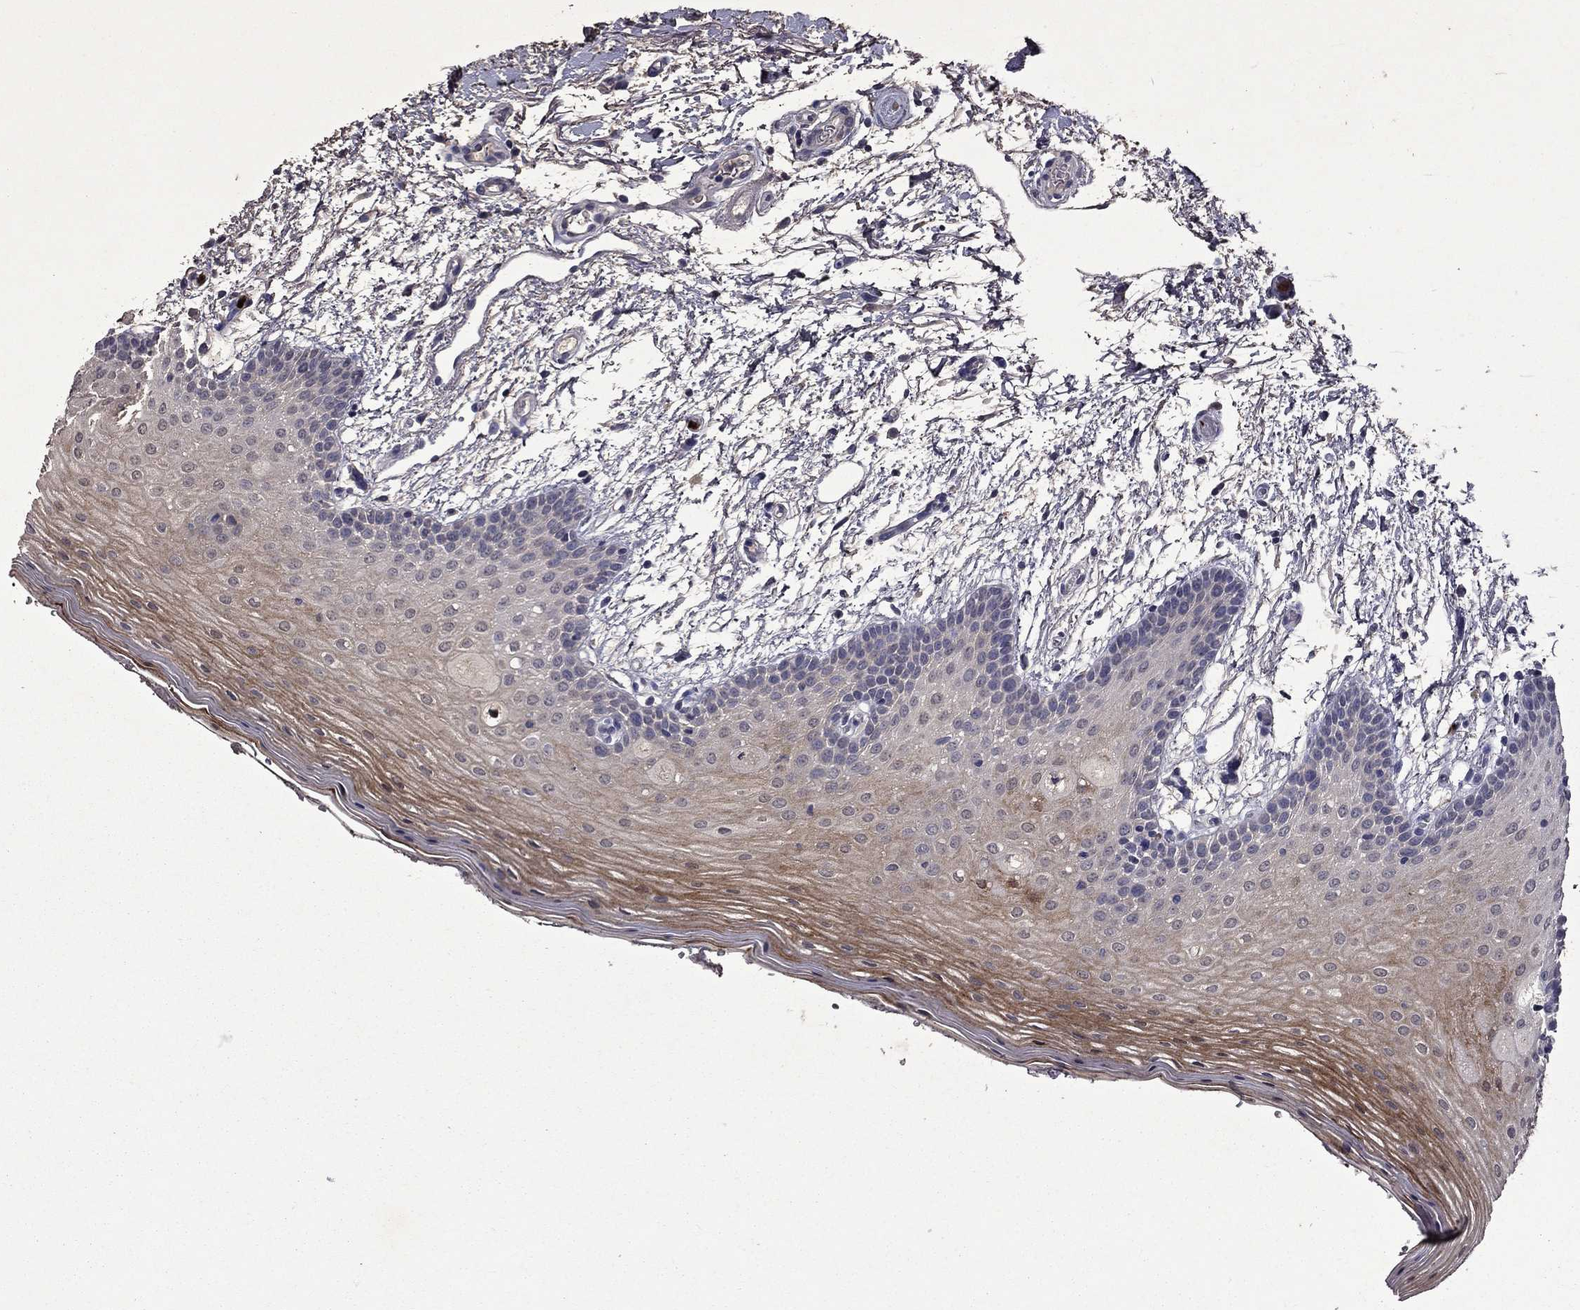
{"staining": {"intensity": "strong", "quantity": "<25%", "location": "cytoplasmic/membranous"}, "tissue": "oral mucosa", "cell_type": "Squamous epithelial cells", "image_type": "normal", "snomed": [{"axis": "morphology", "description": "Normal tissue, NOS"}, {"axis": "topography", "description": "Oral tissue"}, {"axis": "topography", "description": "Tounge, NOS"}], "caption": "Brown immunohistochemical staining in benign human oral mucosa displays strong cytoplasmic/membranous expression in approximately <25% of squamous epithelial cells. Immunohistochemistry (ihc) stains the protein of interest in brown and the nuclei are stained blue.", "gene": "IRF5", "patient": {"sex": "female", "age": 86}}